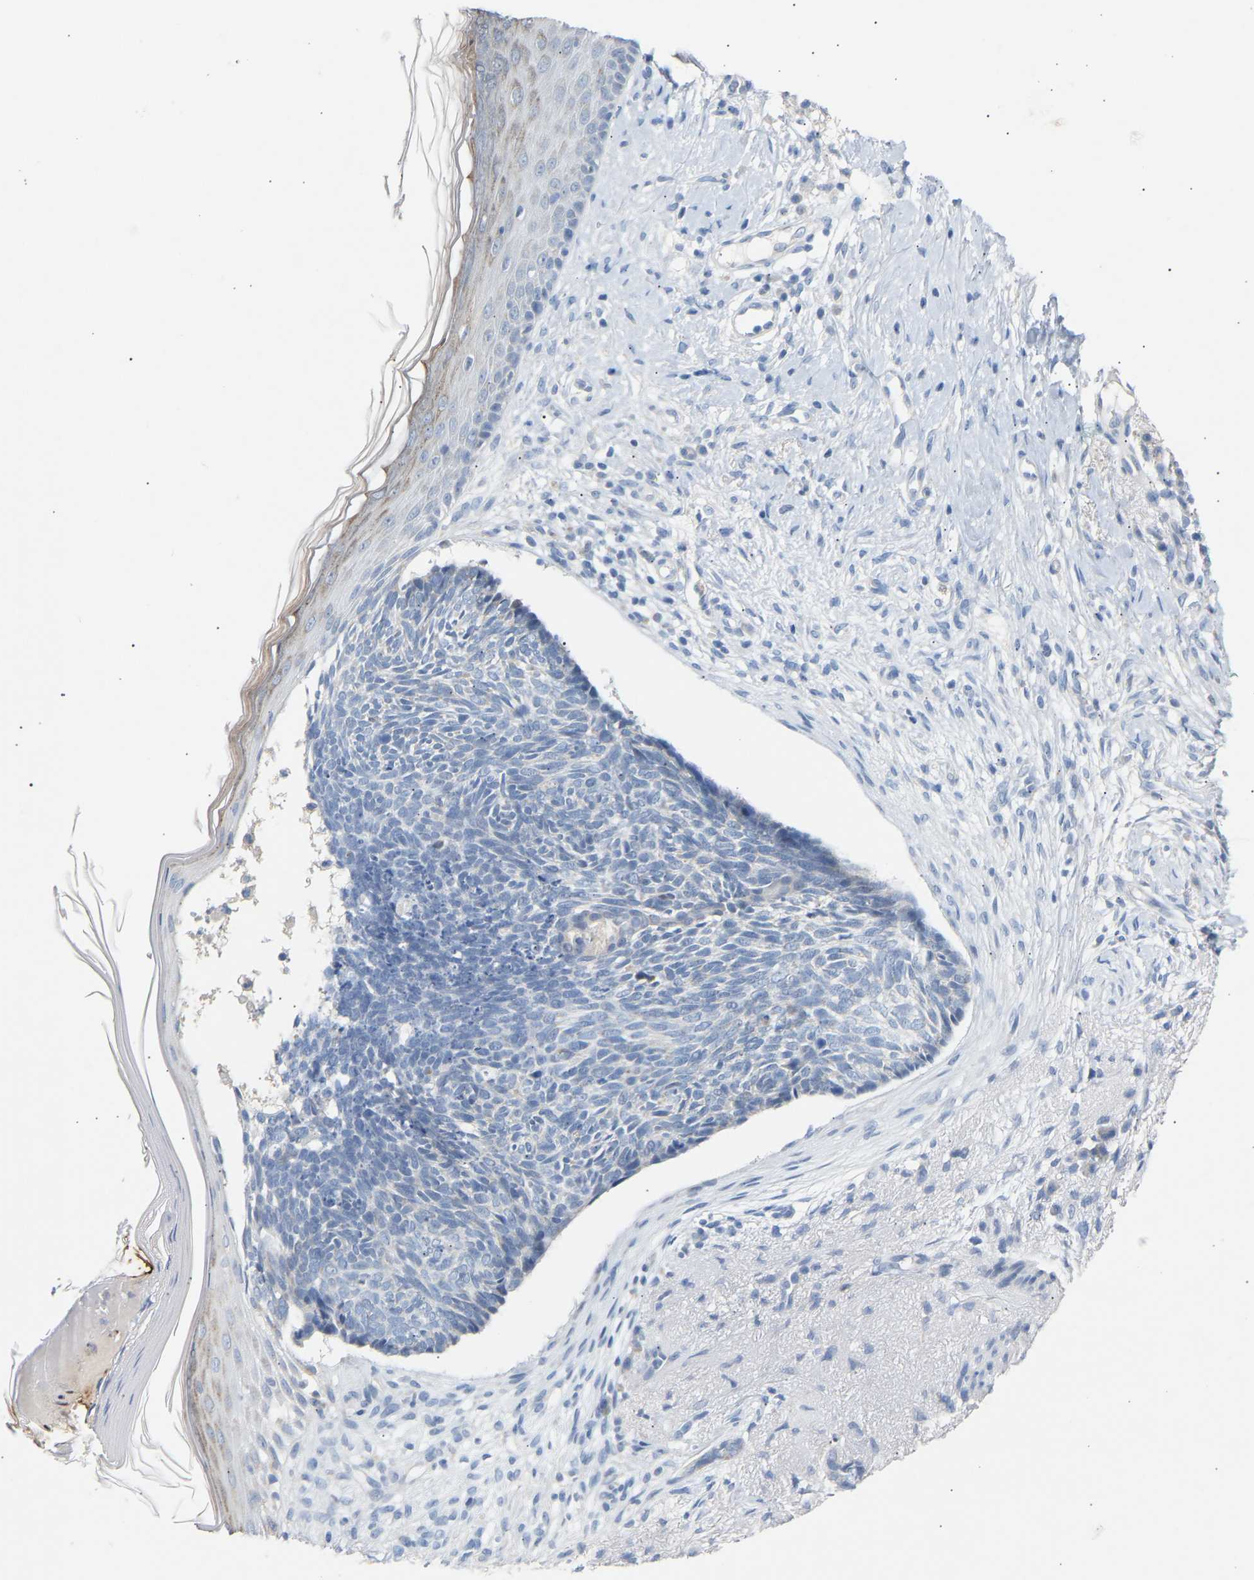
{"staining": {"intensity": "negative", "quantity": "none", "location": "none"}, "tissue": "skin cancer", "cell_type": "Tumor cells", "image_type": "cancer", "snomed": [{"axis": "morphology", "description": "Basal cell carcinoma"}, {"axis": "topography", "description": "Skin"}], "caption": "IHC micrograph of neoplastic tissue: skin basal cell carcinoma stained with DAB (3,3'-diaminobenzidine) shows no significant protein expression in tumor cells.", "gene": "PEX1", "patient": {"sex": "female", "age": 84}}